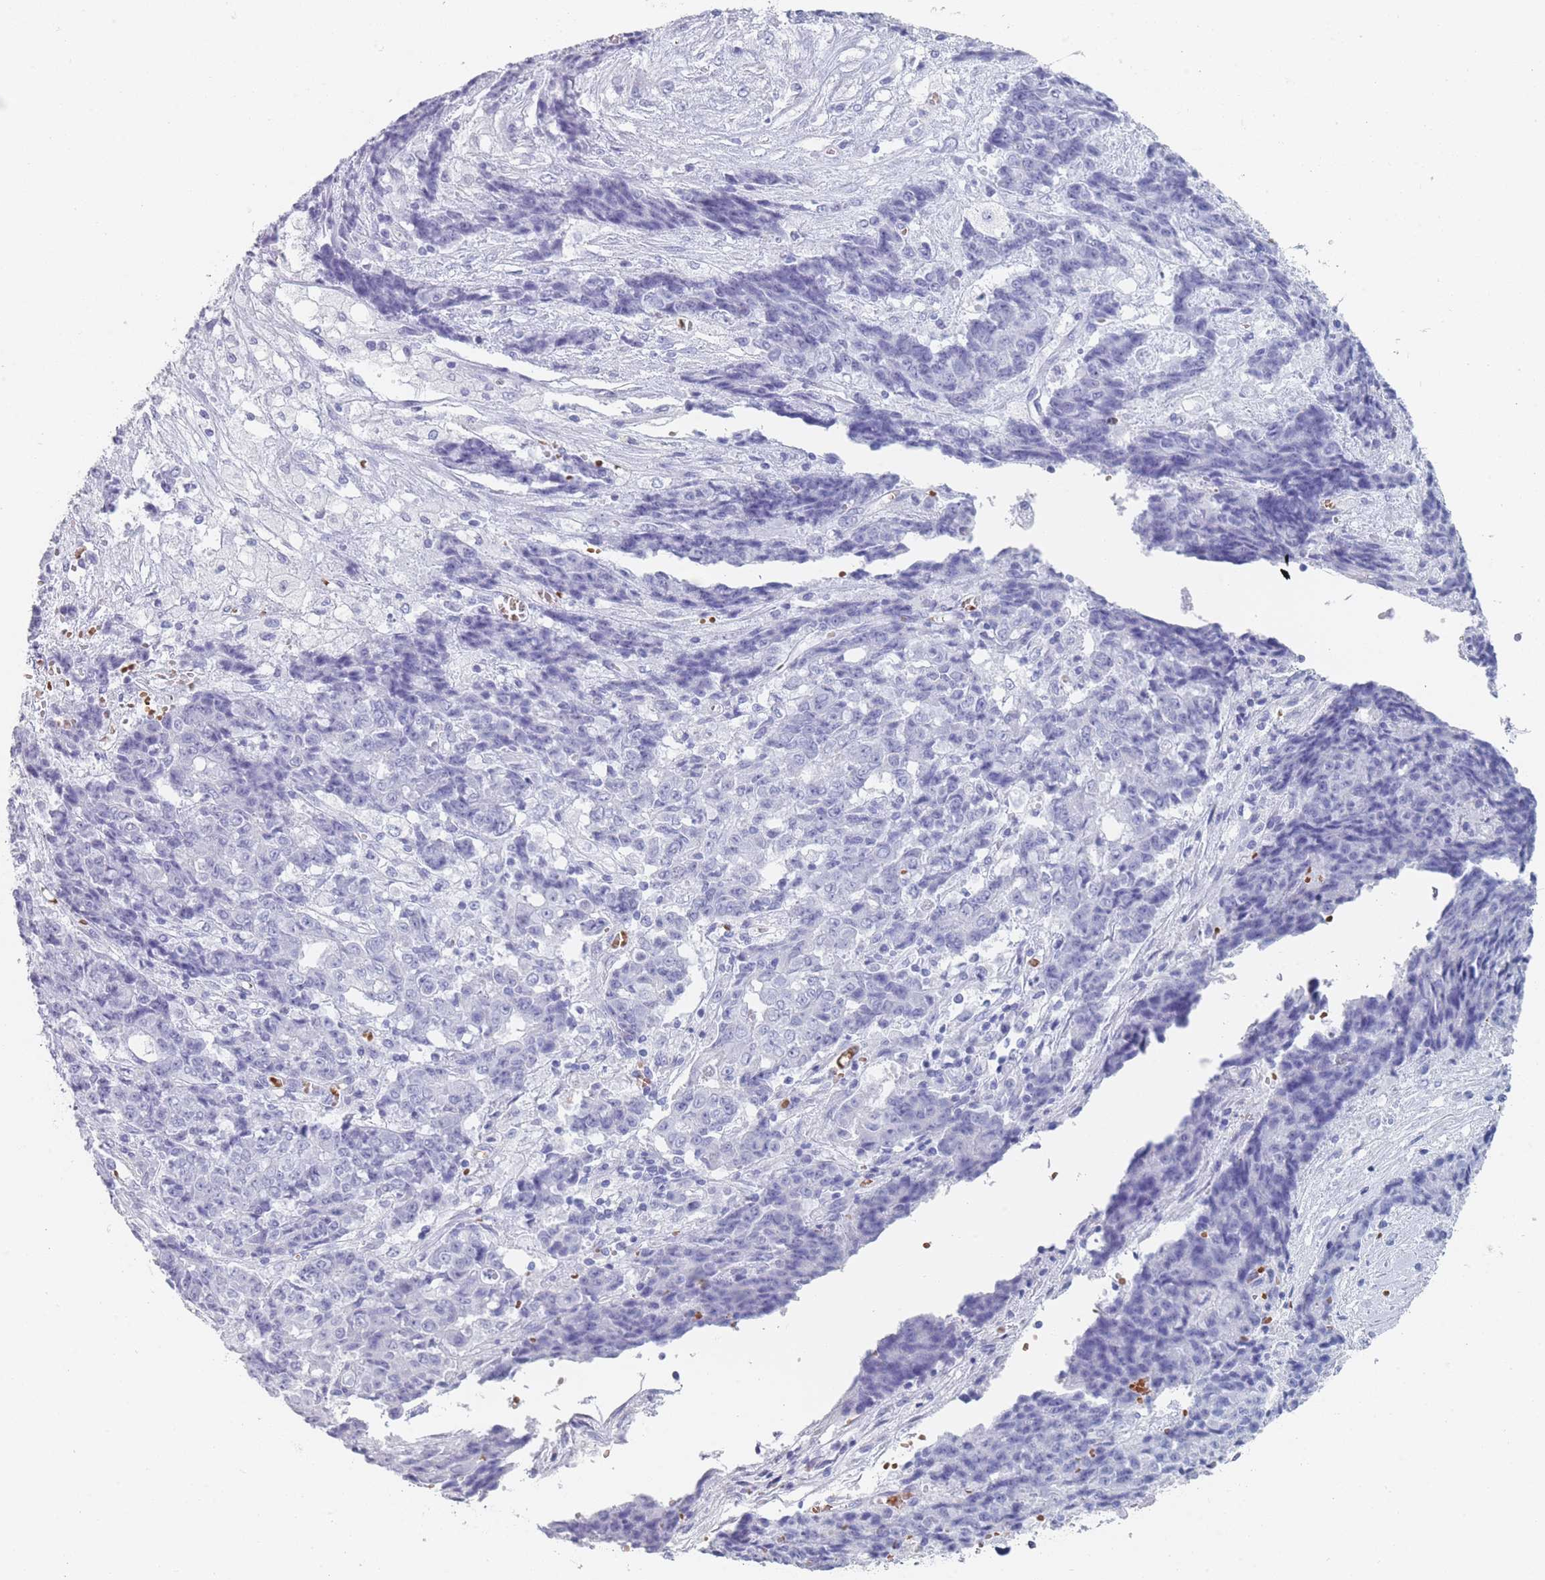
{"staining": {"intensity": "negative", "quantity": "none", "location": "none"}, "tissue": "ovarian cancer", "cell_type": "Tumor cells", "image_type": "cancer", "snomed": [{"axis": "morphology", "description": "Carcinoma, endometroid"}, {"axis": "topography", "description": "Ovary"}], "caption": "This is an IHC histopathology image of human ovarian endometroid carcinoma. There is no positivity in tumor cells.", "gene": "OR5D16", "patient": {"sex": "female", "age": 42}}